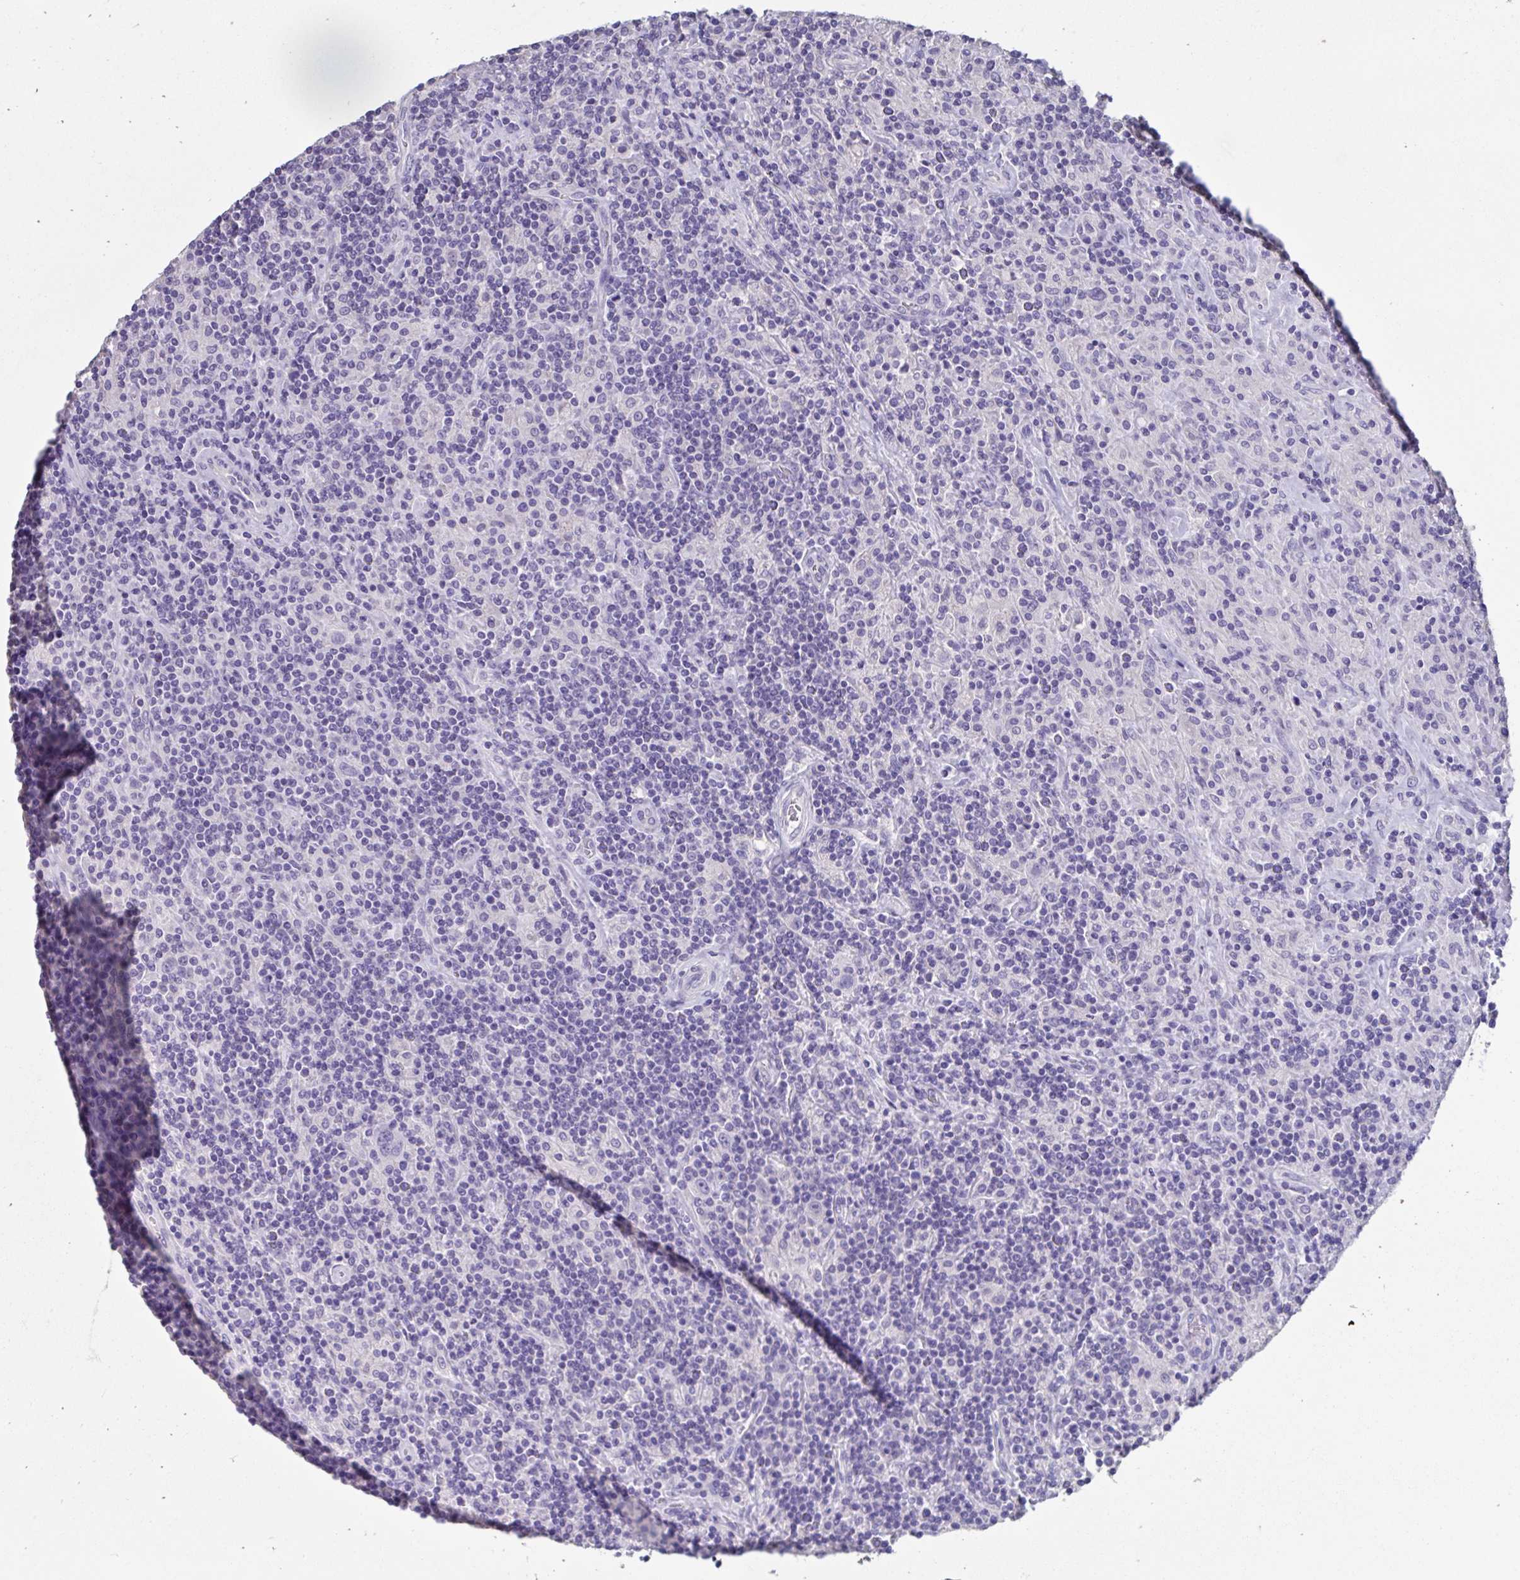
{"staining": {"intensity": "negative", "quantity": "none", "location": "none"}, "tissue": "lymphoma", "cell_type": "Tumor cells", "image_type": "cancer", "snomed": [{"axis": "morphology", "description": "Hodgkin's disease, NOS"}, {"axis": "topography", "description": "Lymph node"}], "caption": "Lymphoma stained for a protein using IHC shows no positivity tumor cells.", "gene": "GPR162", "patient": {"sex": "male", "age": 70}}